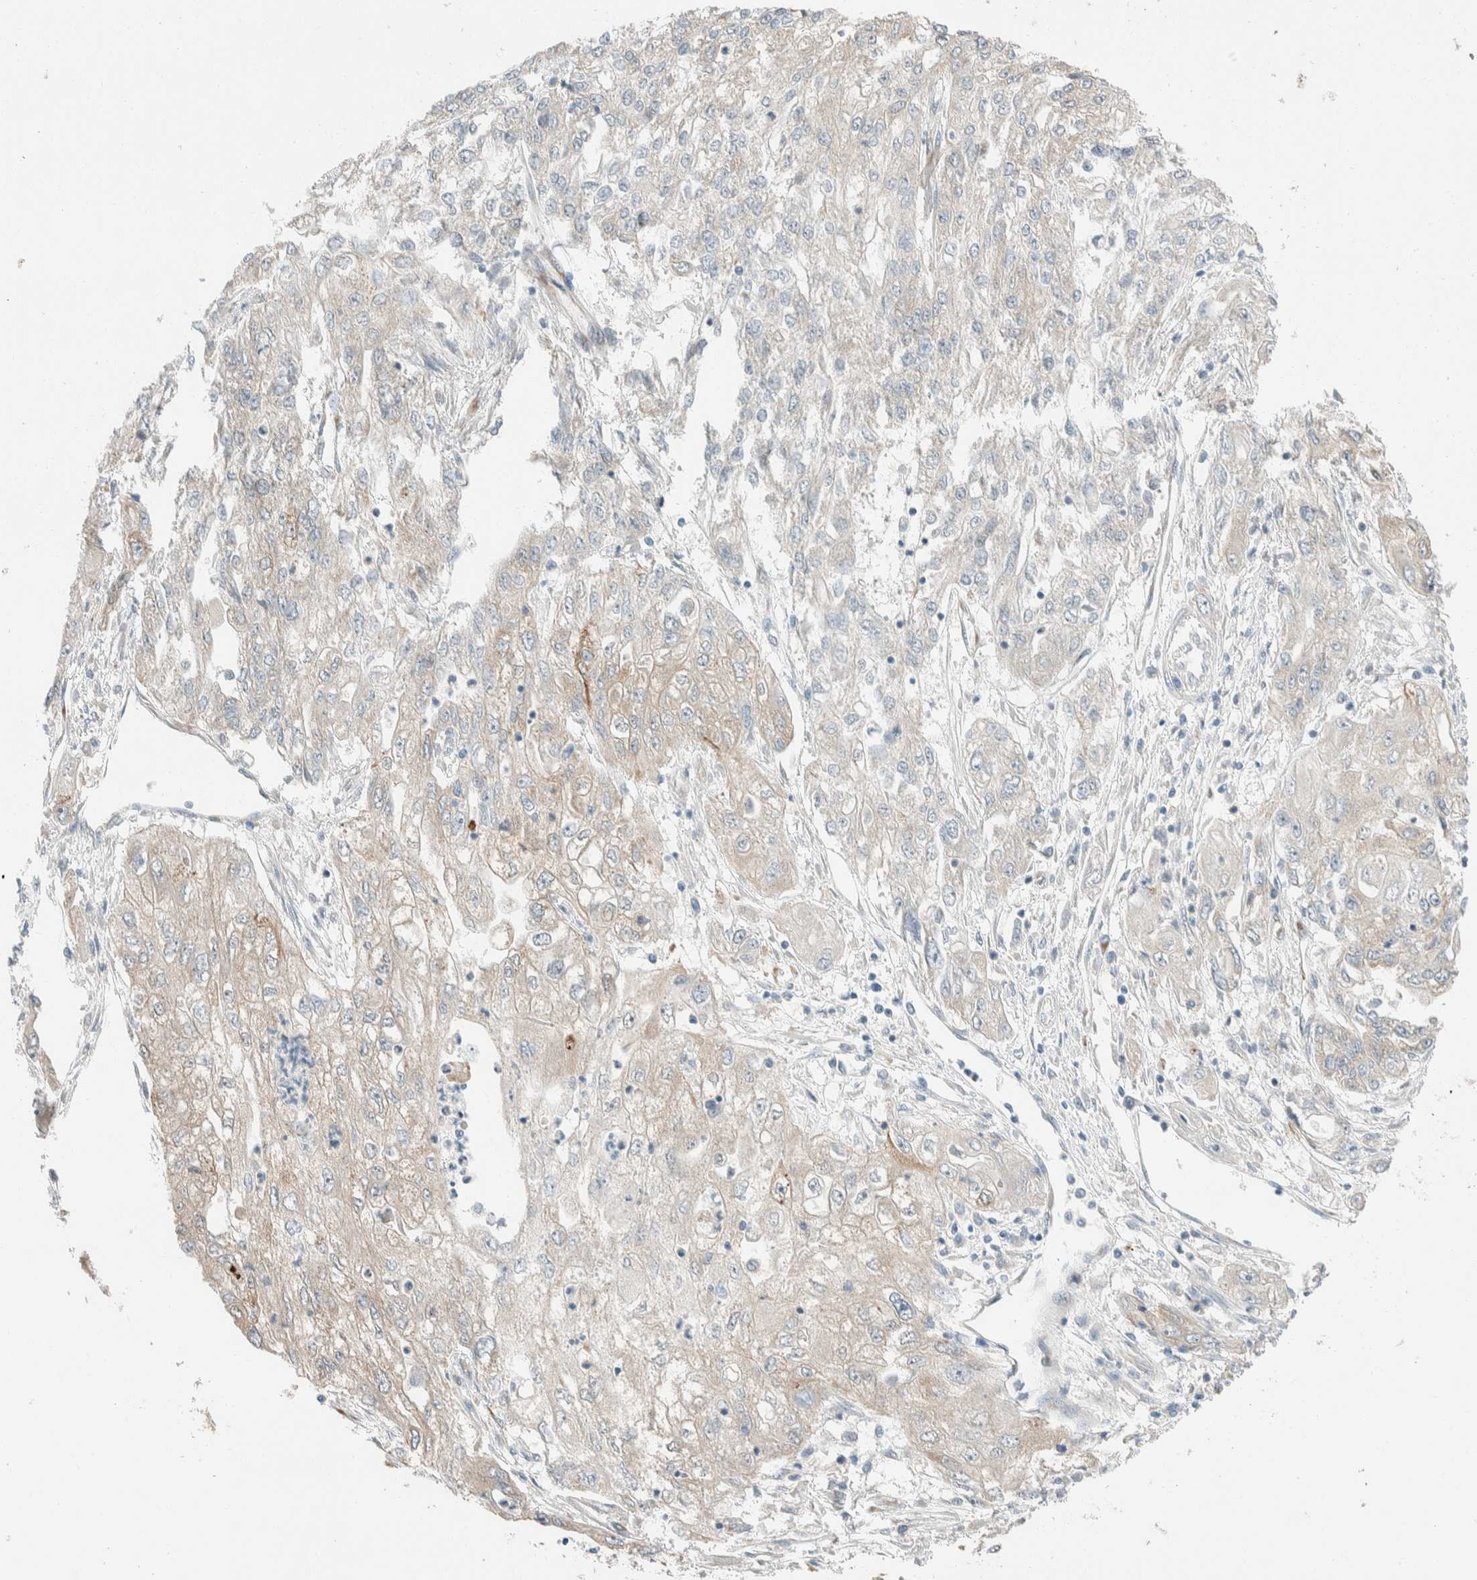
{"staining": {"intensity": "weak", "quantity": "<25%", "location": "cytoplasmic/membranous"}, "tissue": "endometrial cancer", "cell_type": "Tumor cells", "image_type": "cancer", "snomed": [{"axis": "morphology", "description": "Adenocarcinoma, NOS"}, {"axis": "topography", "description": "Endometrium"}], "caption": "Immunohistochemical staining of human endometrial cancer (adenocarcinoma) exhibits no significant staining in tumor cells.", "gene": "TMEM184B", "patient": {"sex": "female", "age": 49}}